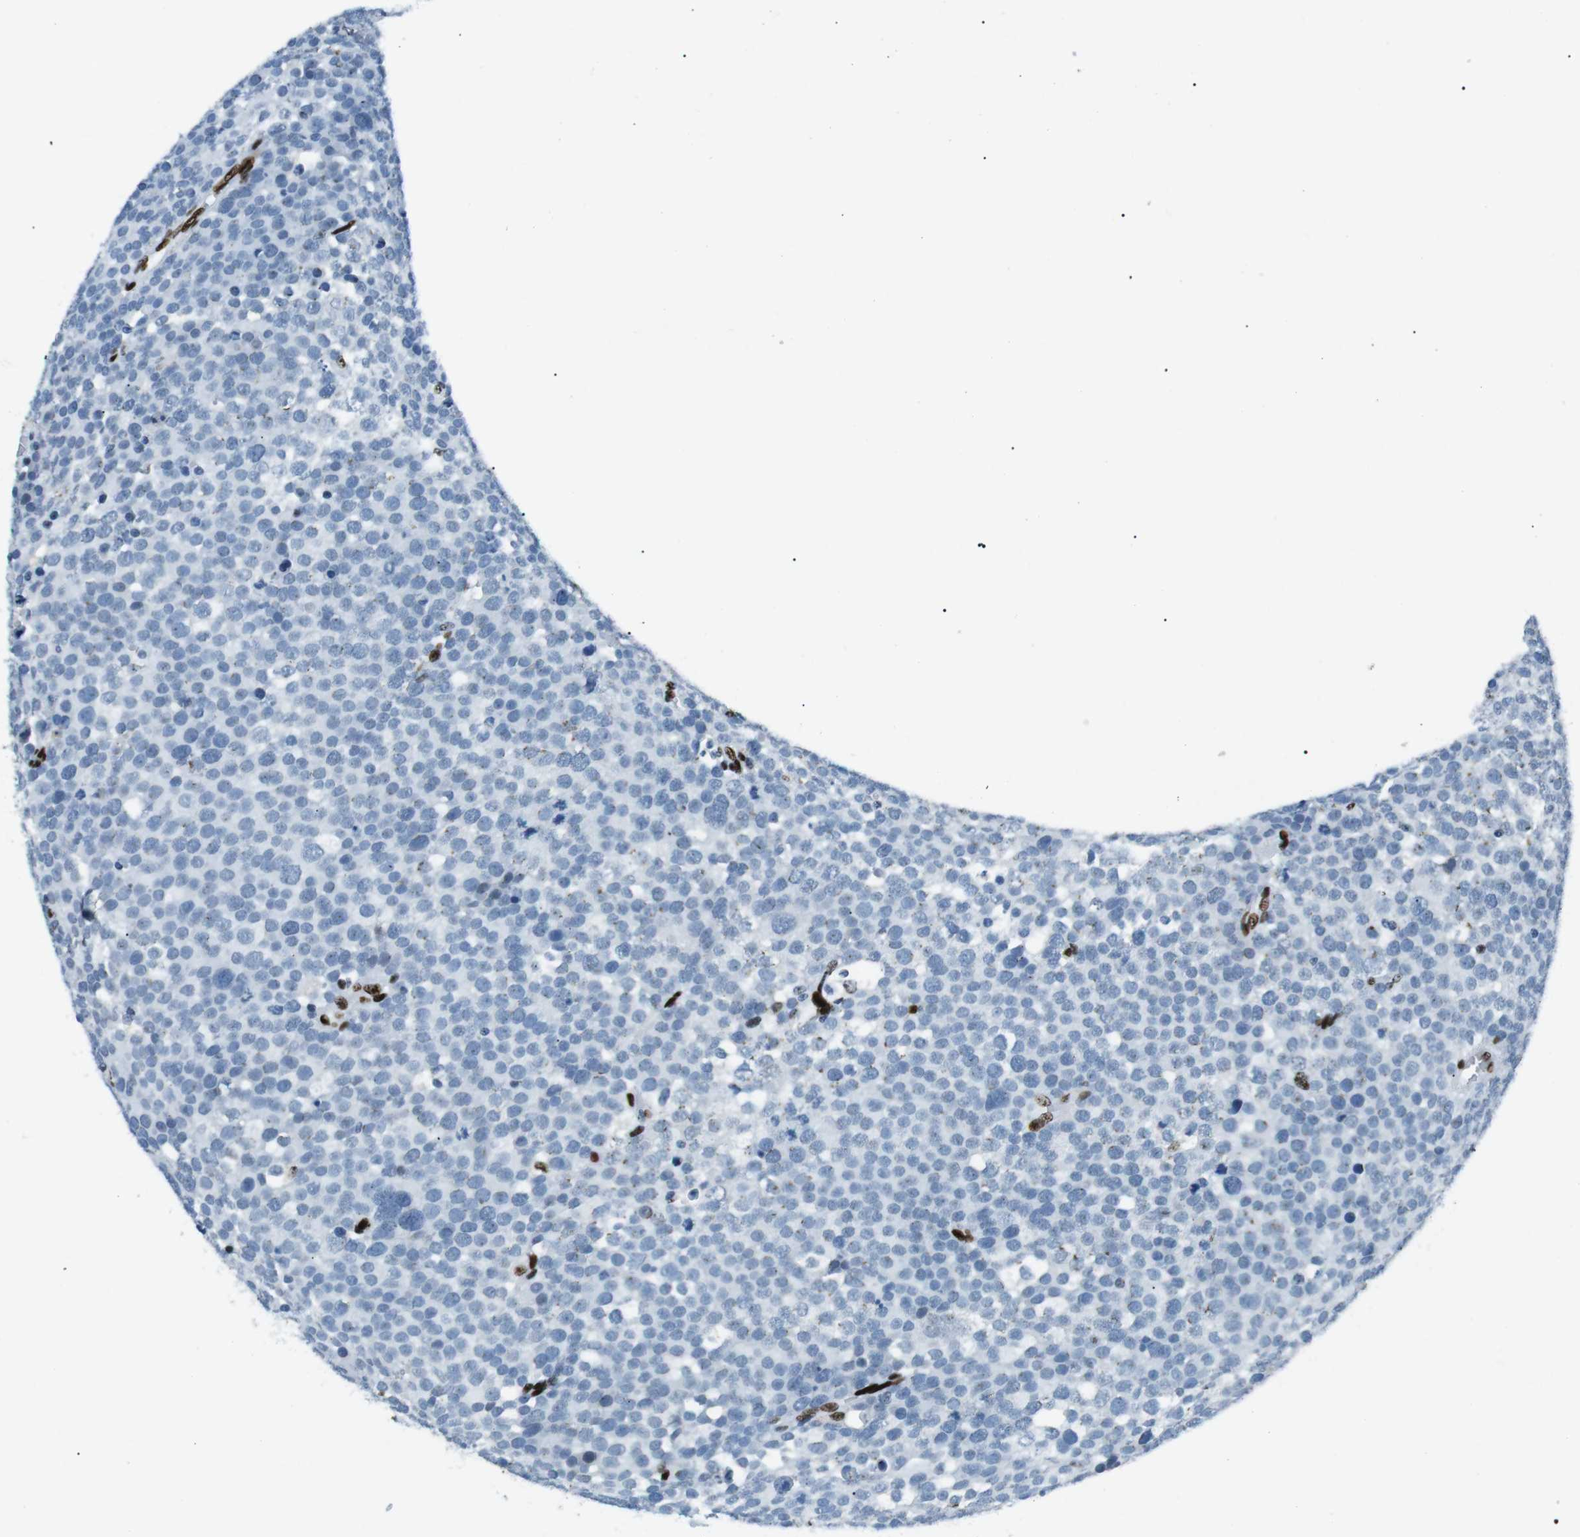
{"staining": {"intensity": "negative", "quantity": "none", "location": "none"}, "tissue": "testis cancer", "cell_type": "Tumor cells", "image_type": "cancer", "snomed": [{"axis": "morphology", "description": "Seminoma, NOS"}, {"axis": "topography", "description": "Testis"}], "caption": "The photomicrograph demonstrates no staining of tumor cells in testis seminoma.", "gene": "PML", "patient": {"sex": "male", "age": 71}}